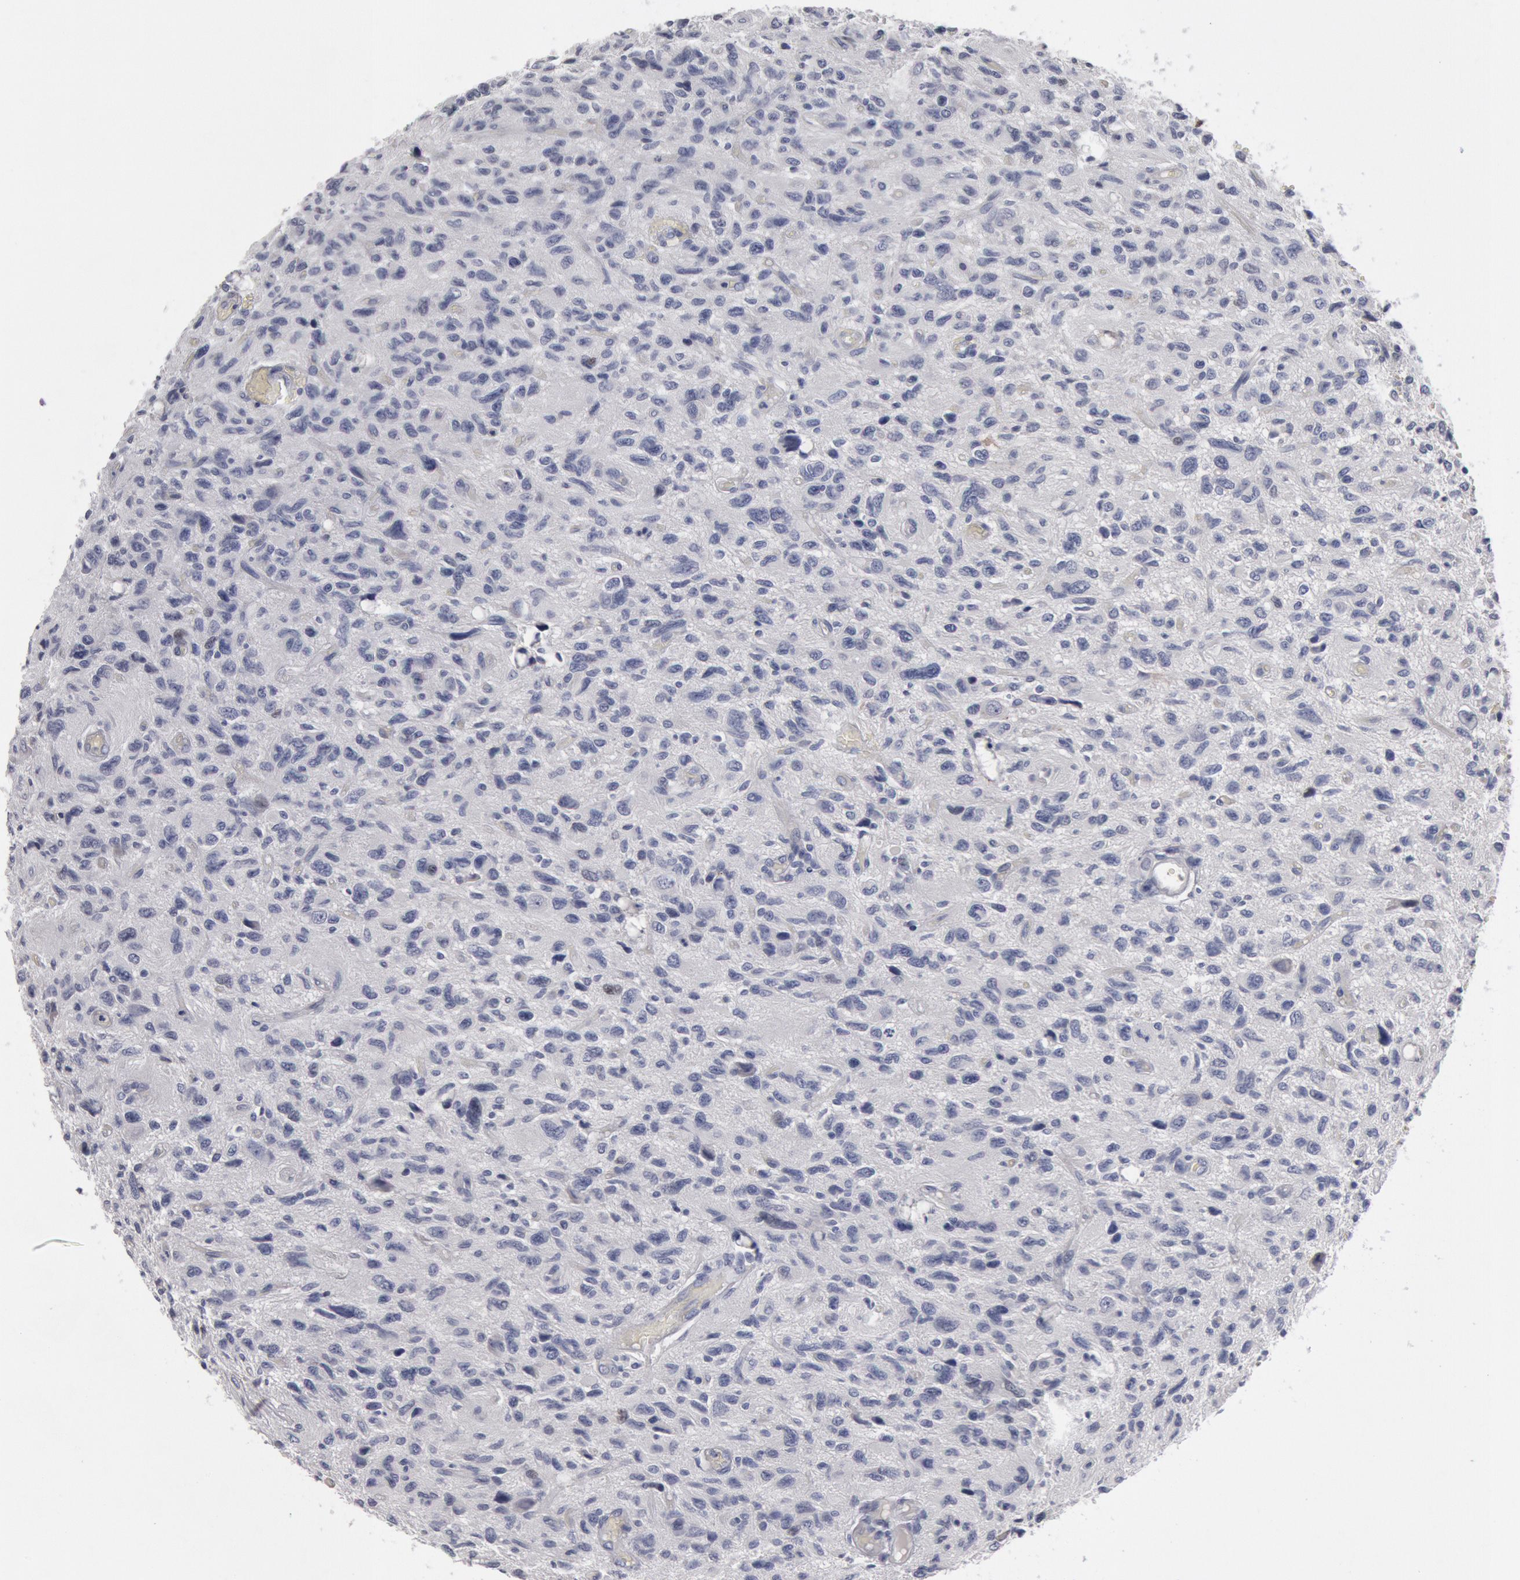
{"staining": {"intensity": "negative", "quantity": "none", "location": "none"}, "tissue": "glioma", "cell_type": "Tumor cells", "image_type": "cancer", "snomed": [{"axis": "morphology", "description": "Glioma, malignant, High grade"}, {"axis": "topography", "description": "Brain"}], "caption": "Immunohistochemistry of human glioma reveals no positivity in tumor cells. (Brightfield microscopy of DAB immunohistochemistry at high magnification).", "gene": "FOXA2", "patient": {"sex": "female", "age": 60}}